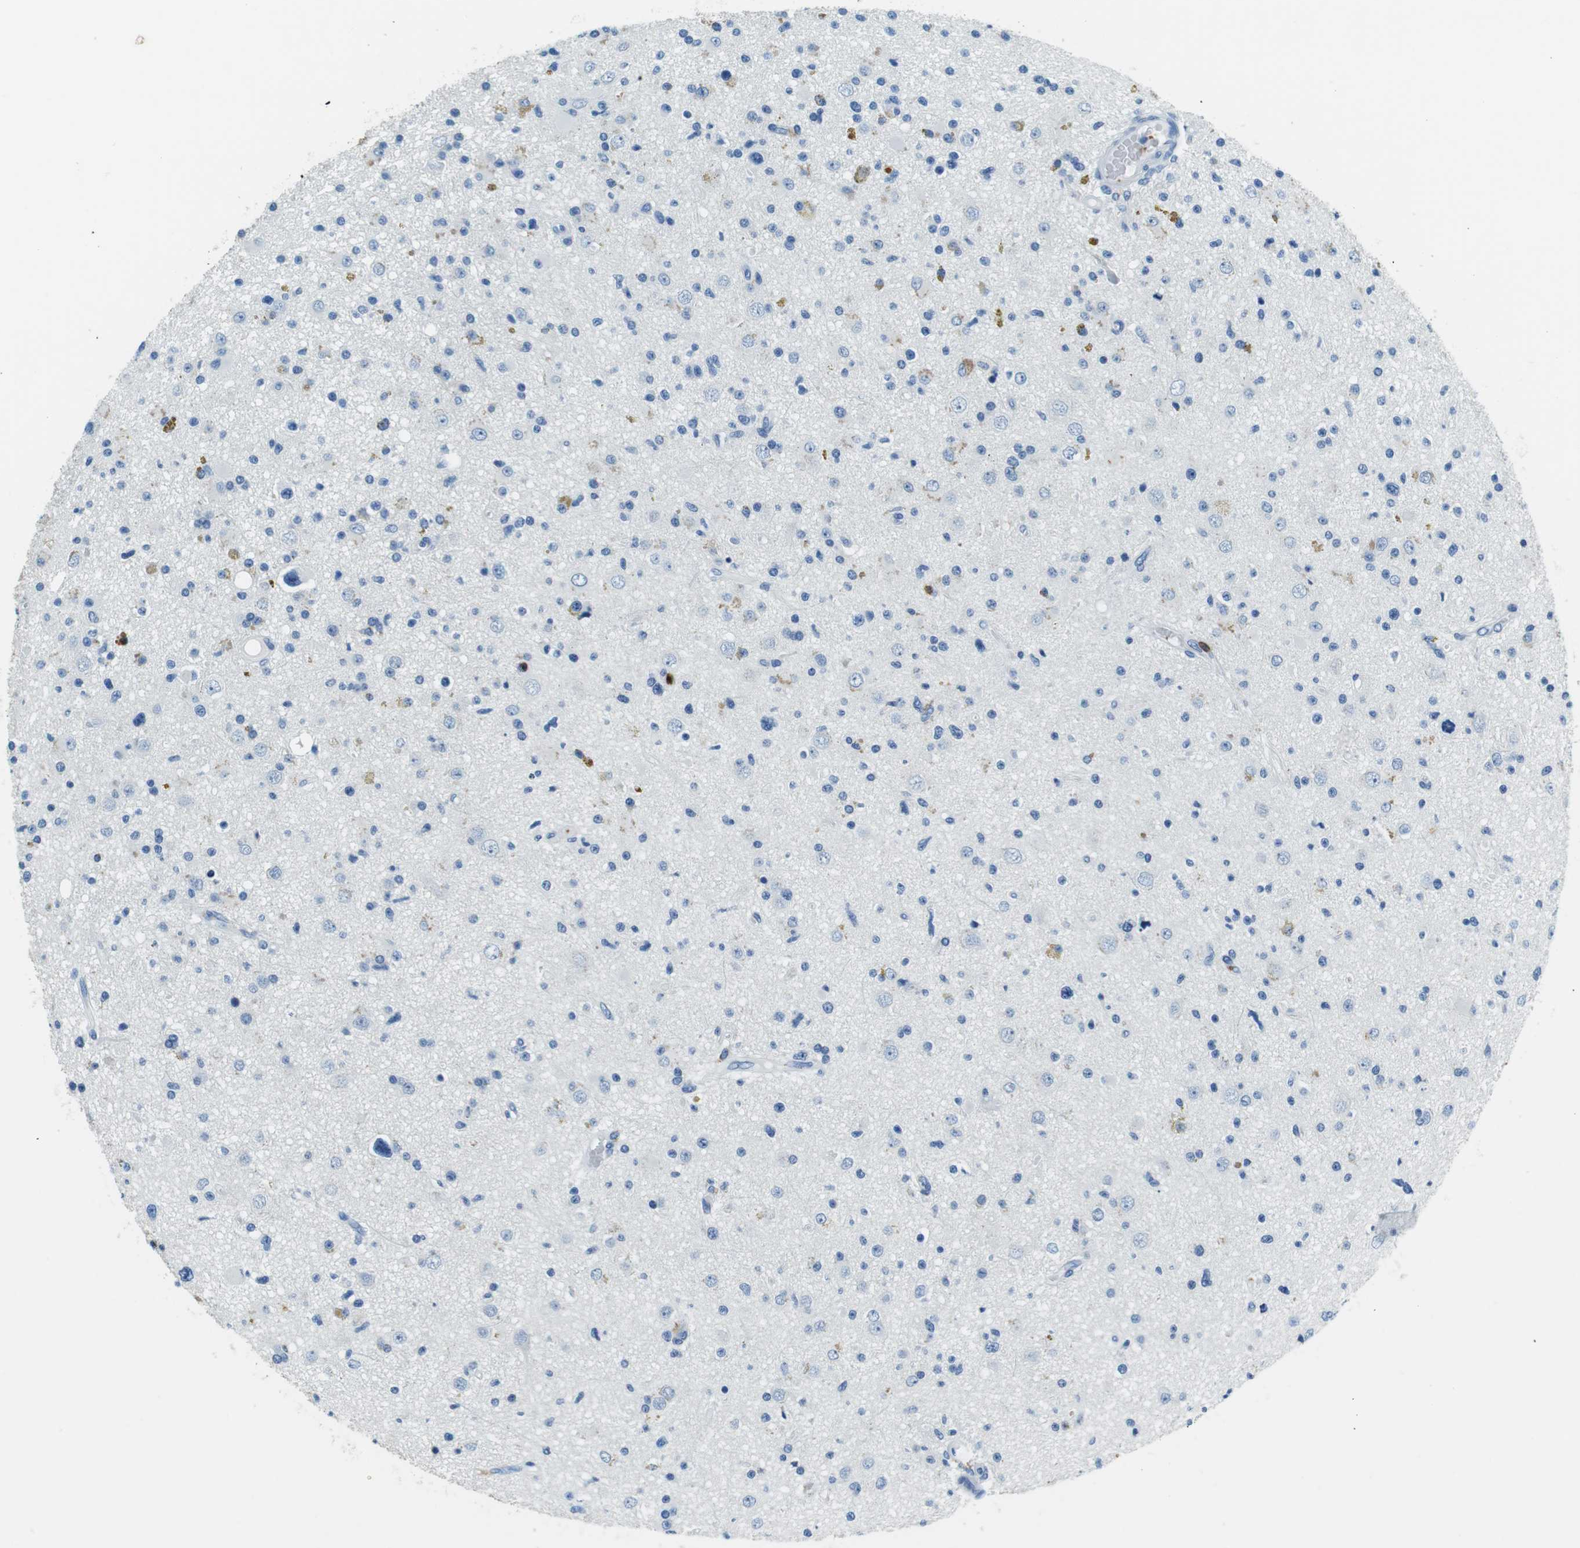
{"staining": {"intensity": "negative", "quantity": "none", "location": "none"}, "tissue": "glioma", "cell_type": "Tumor cells", "image_type": "cancer", "snomed": [{"axis": "morphology", "description": "Glioma, malignant, High grade"}, {"axis": "topography", "description": "Brain"}], "caption": "The micrograph displays no significant positivity in tumor cells of glioma. (Brightfield microscopy of DAB immunohistochemistry at high magnification).", "gene": "LAT", "patient": {"sex": "male", "age": 33}}